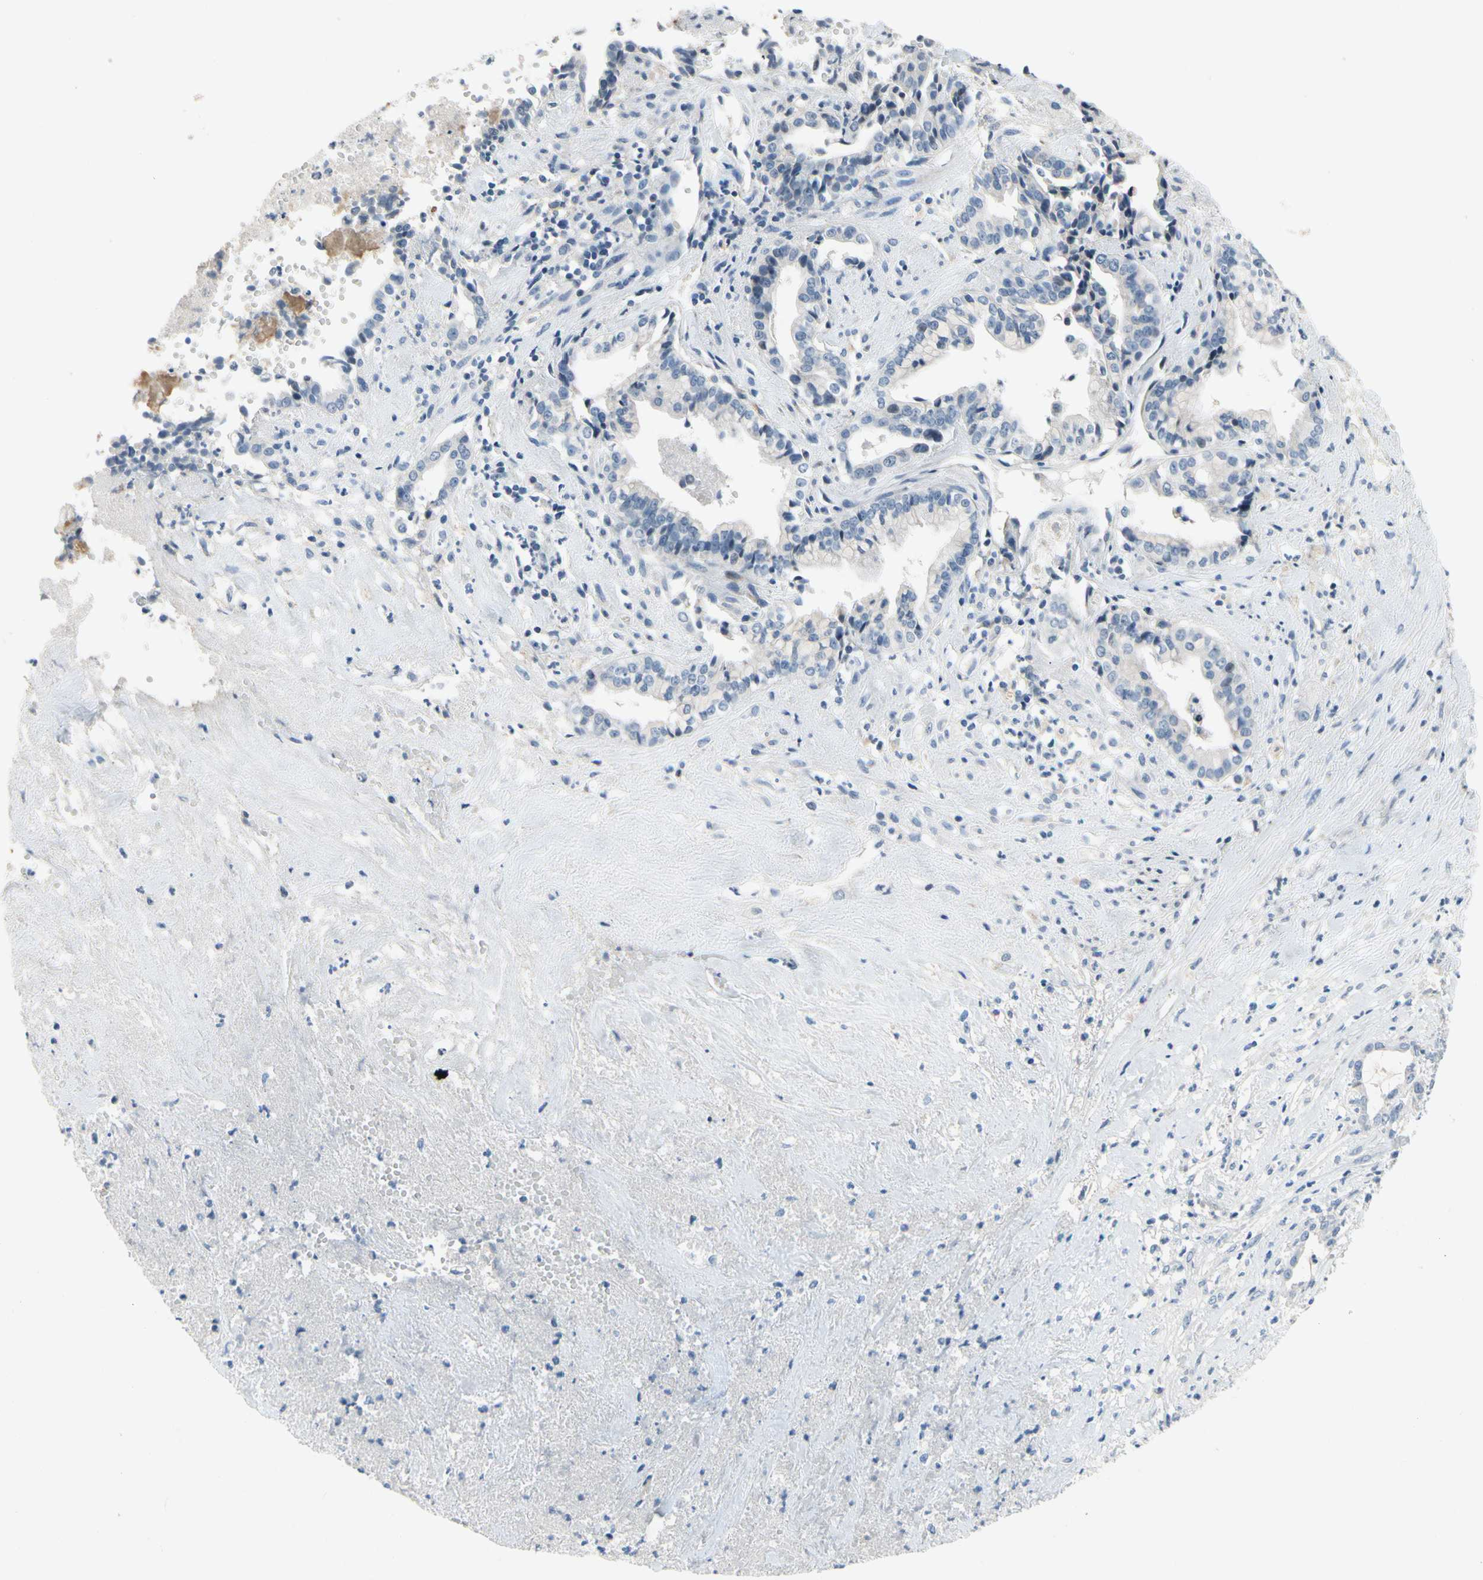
{"staining": {"intensity": "negative", "quantity": "none", "location": "none"}, "tissue": "liver cancer", "cell_type": "Tumor cells", "image_type": "cancer", "snomed": [{"axis": "morphology", "description": "Cholangiocarcinoma"}, {"axis": "topography", "description": "Liver"}], "caption": "This is an immunohistochemistry image of human liver cancer. There is no positivity in tumor cells.", "gene": "PIP5K1B", "patient": {"sex": "female", "age": 61}}